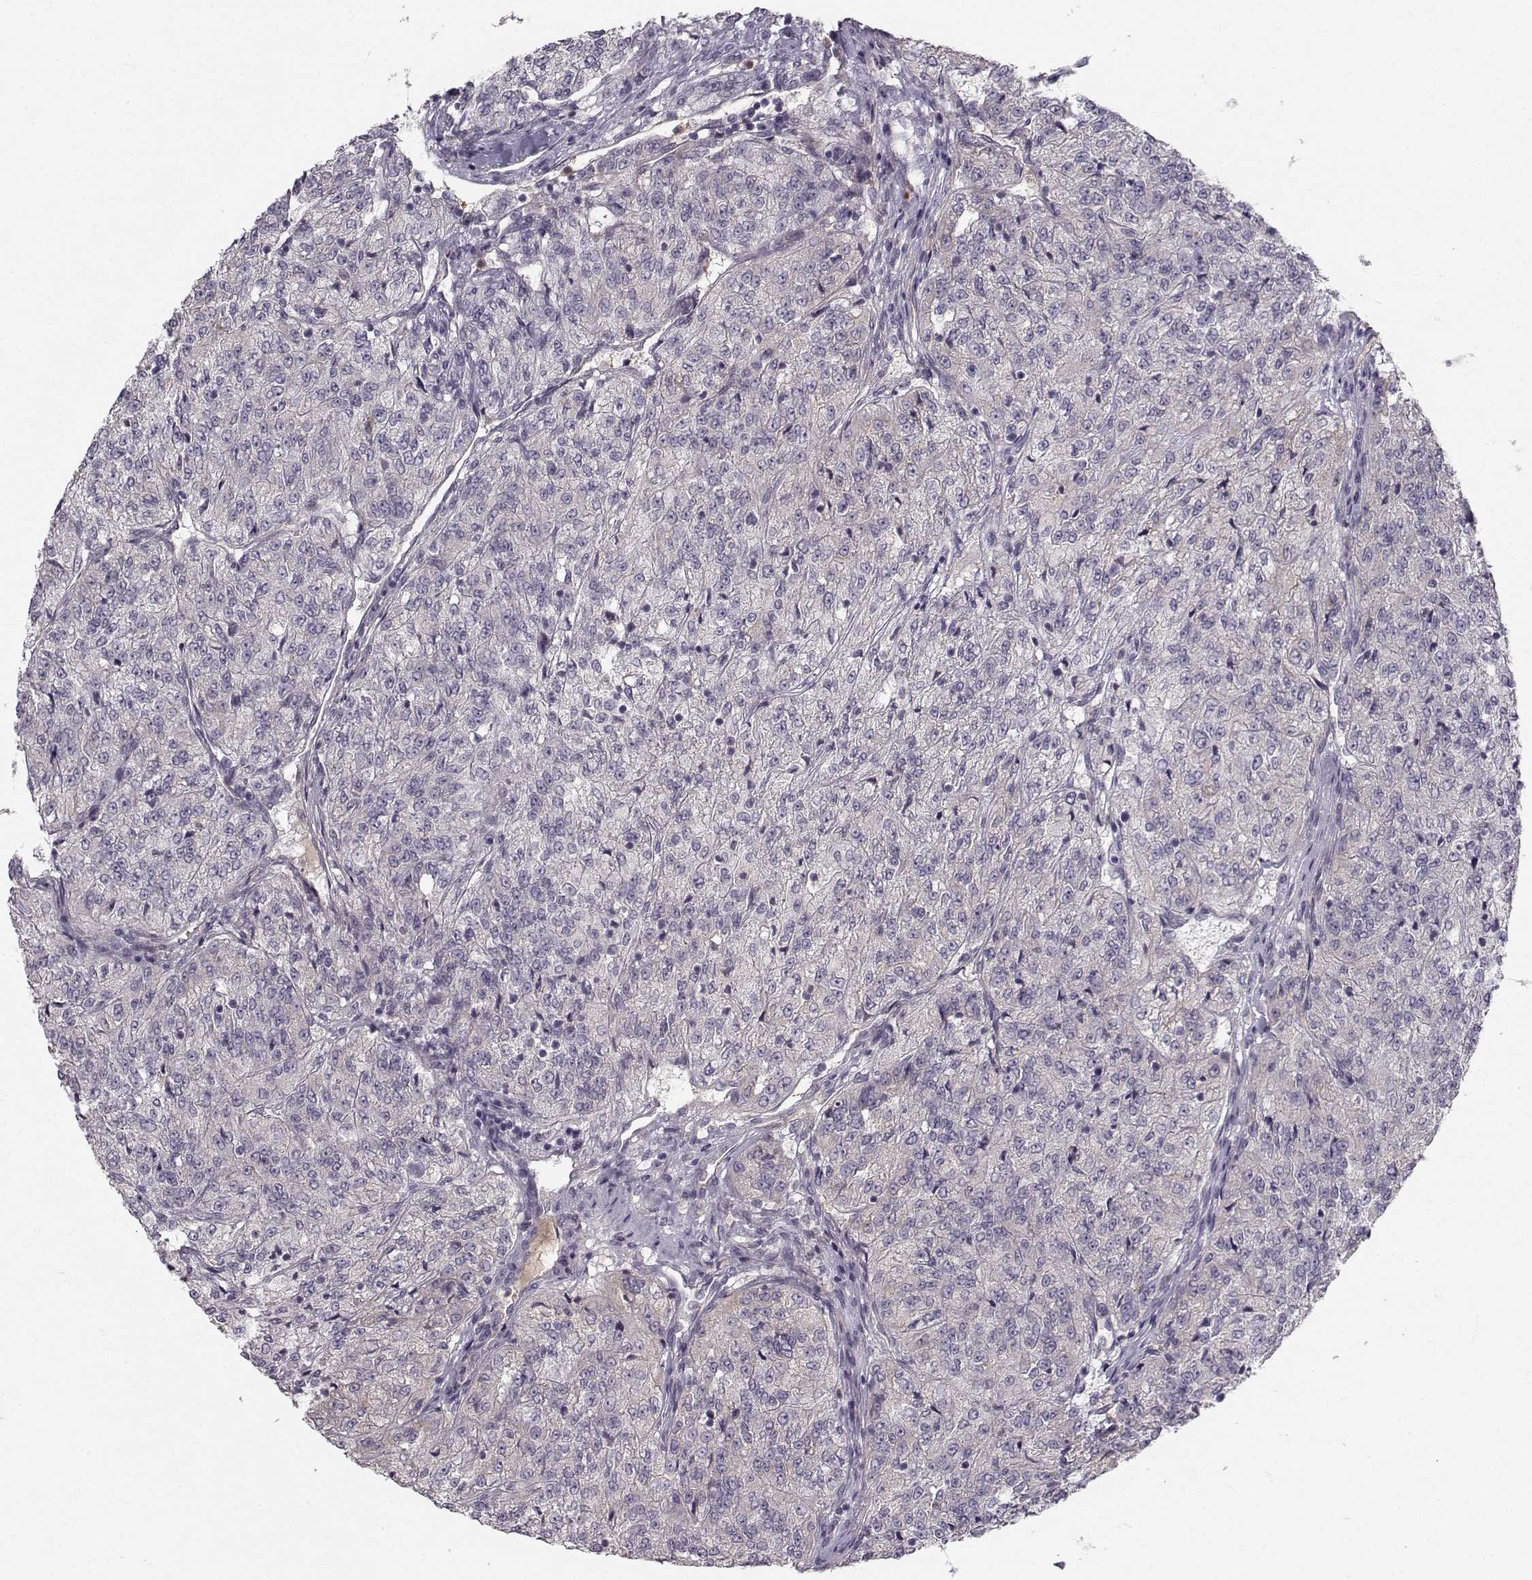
{"staining": {"intensity": "negative", "quantity": "none", "location": "none"}, "tissue": "renal cancer", "cell_type": "Tumor cells", "image_type": "cancer", "snomed": [{"axis": "morphology", "description": "Adenocarcinoma, NOS"}, {"axis": "topography", "description": "Kidney"}], "caption": "An immunohistochemistry micrograph of renal cancer is shown. There is no staining in tumor cells of renal cancer. (Stains: DAB (3,3'-diaminobenzidine) IHC with hematoxylin counter stain, Microscopy: brightfield microscopy at high magnification).", "gene": "OPRD1", "patient": {"sex": "female", "age": 63}}